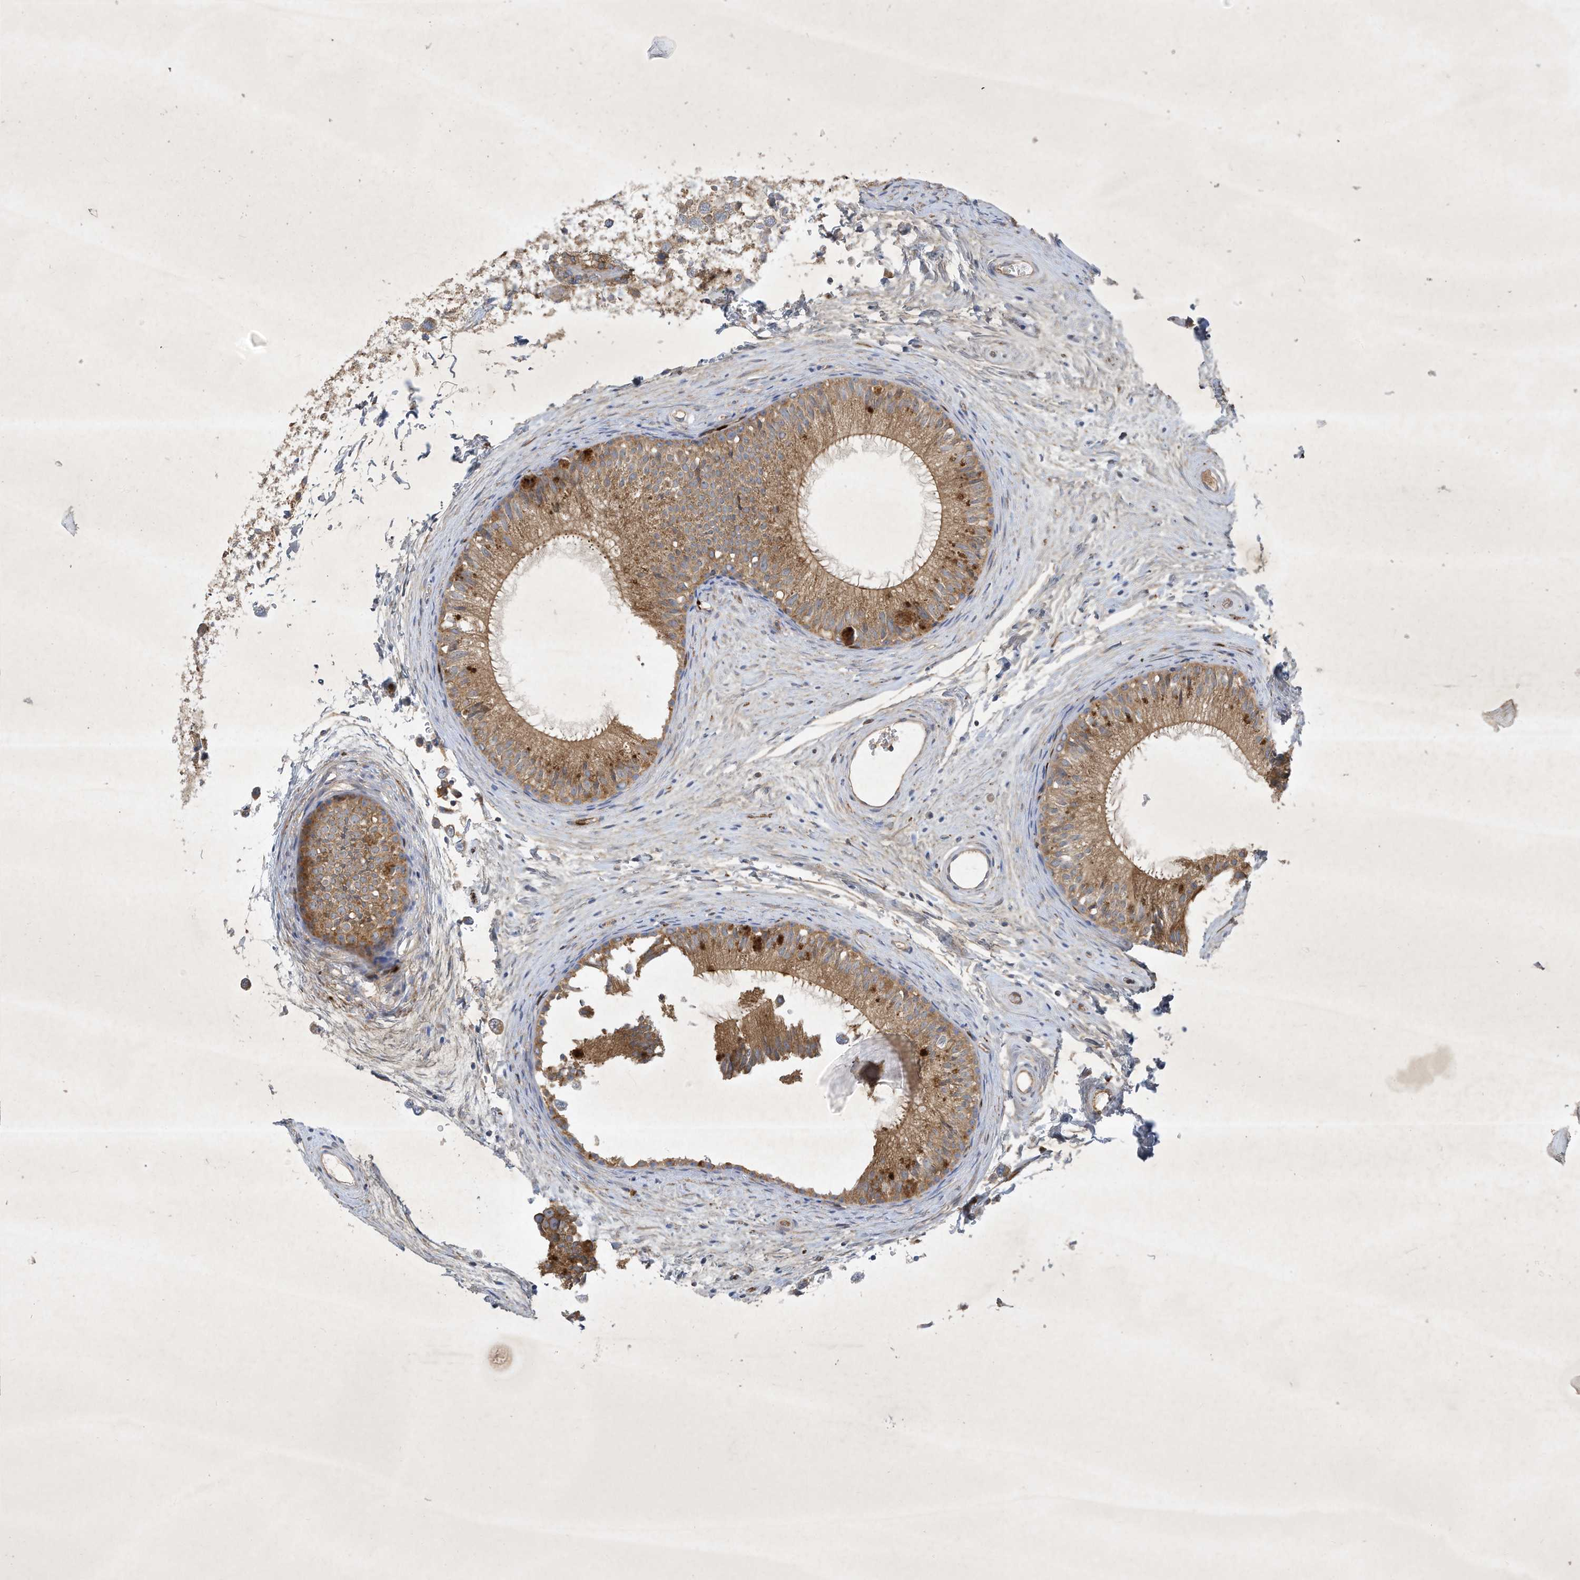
{"staining": {"intensity": "moderate", "quantity": ">75%", "location": "cytoplasmic/membranous"}, "tissue": "epididymis", "cell_type": "Glandular cells", "image_type": "normal", "snomed": [{"axis": "morphology", "description": "Normal tissue, NOS"}, {"axis": "topography", "description": "Epididymis"}], "caption": "DAB (3,3'-diaminobenzidine) immunohistochemical staining of unremarkable human epididymis shows moderate cytoplasmic/membranous protein staining in about >75% of glandular cells.", "gene": "SYNJ2", "patient": {"sex": "male", "age": 34}}